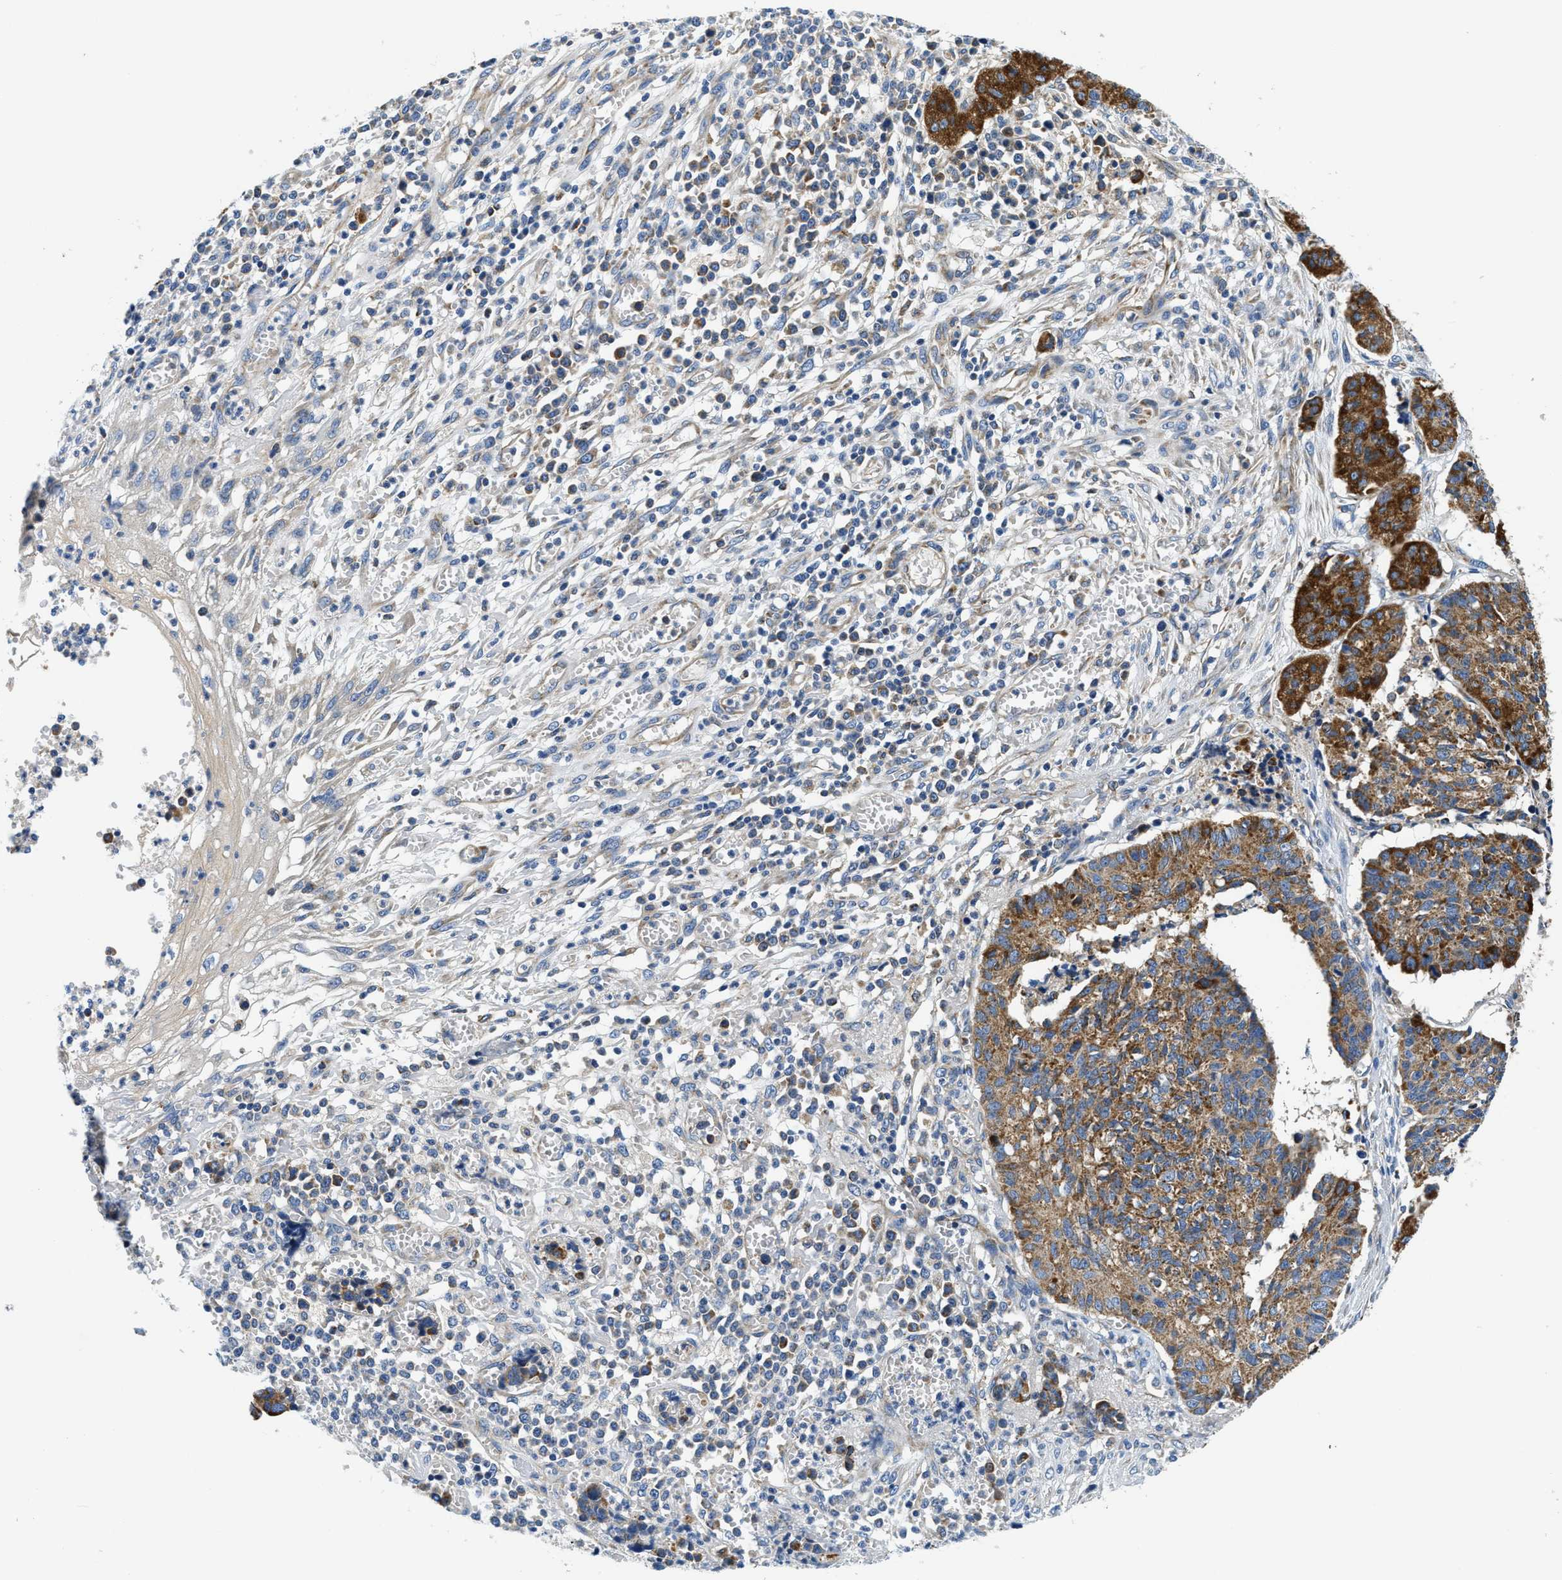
{"staining": {"intensity": "strong", "quantity": ">75%", "location": "cytoplasmic/membranous"}, "tissue": "cervical cancer", "cell_type": "Tumor cells", "image_type": "cancer", "snomed": [{"axis": "morphology", "description": "Squamous cell carcinoma, NOS"}, {"axis": "topography", "description": "Cervix"}], "caption": "Cervical cancer (squamous cell carcinoma) stained for a protein shows strong cytoplasmic/membranous positivity in tumor cells.", "gene": "SAMD4B", "patient": {"sex": "female", "age": 35}}